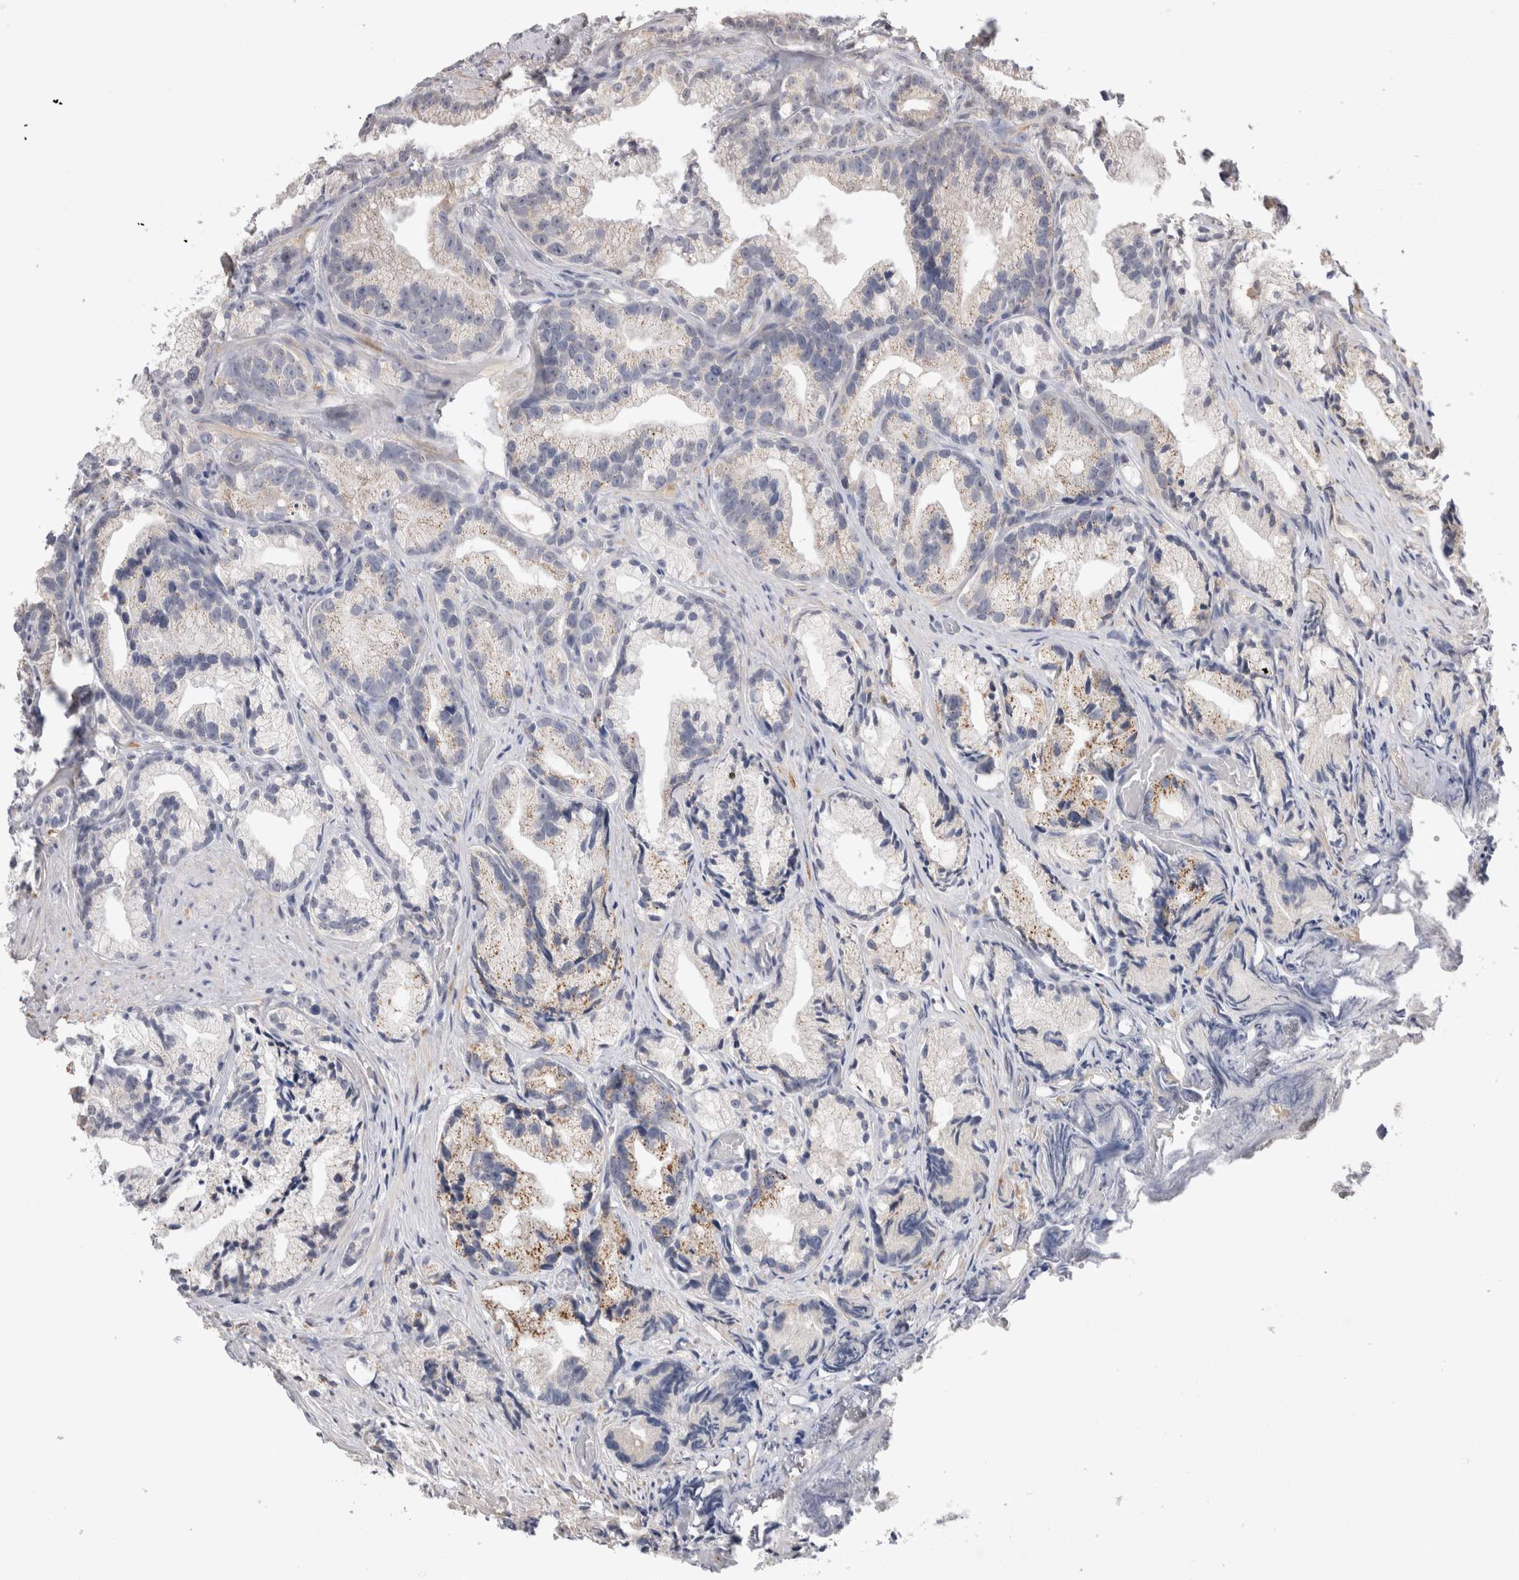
{"staining": {"intensity": "negative", "quantity": "none", "location": "none"}, "tissue": "prostate cancer", "cell_type": "Tumor cells", "image_type": "cancer", "snomed": [{"axis": "morphology", "description": "Adenocarcinoma, Low grade"}, {"axis": "topography", "description": "Prostate"}], "caption": "This is a micrograph of immunohistochemistry staining of prostate cancer, which shows no positivity in tumor cells.", "gene": "VSIG4", "patient": {"sex": "male", "age": 89}}